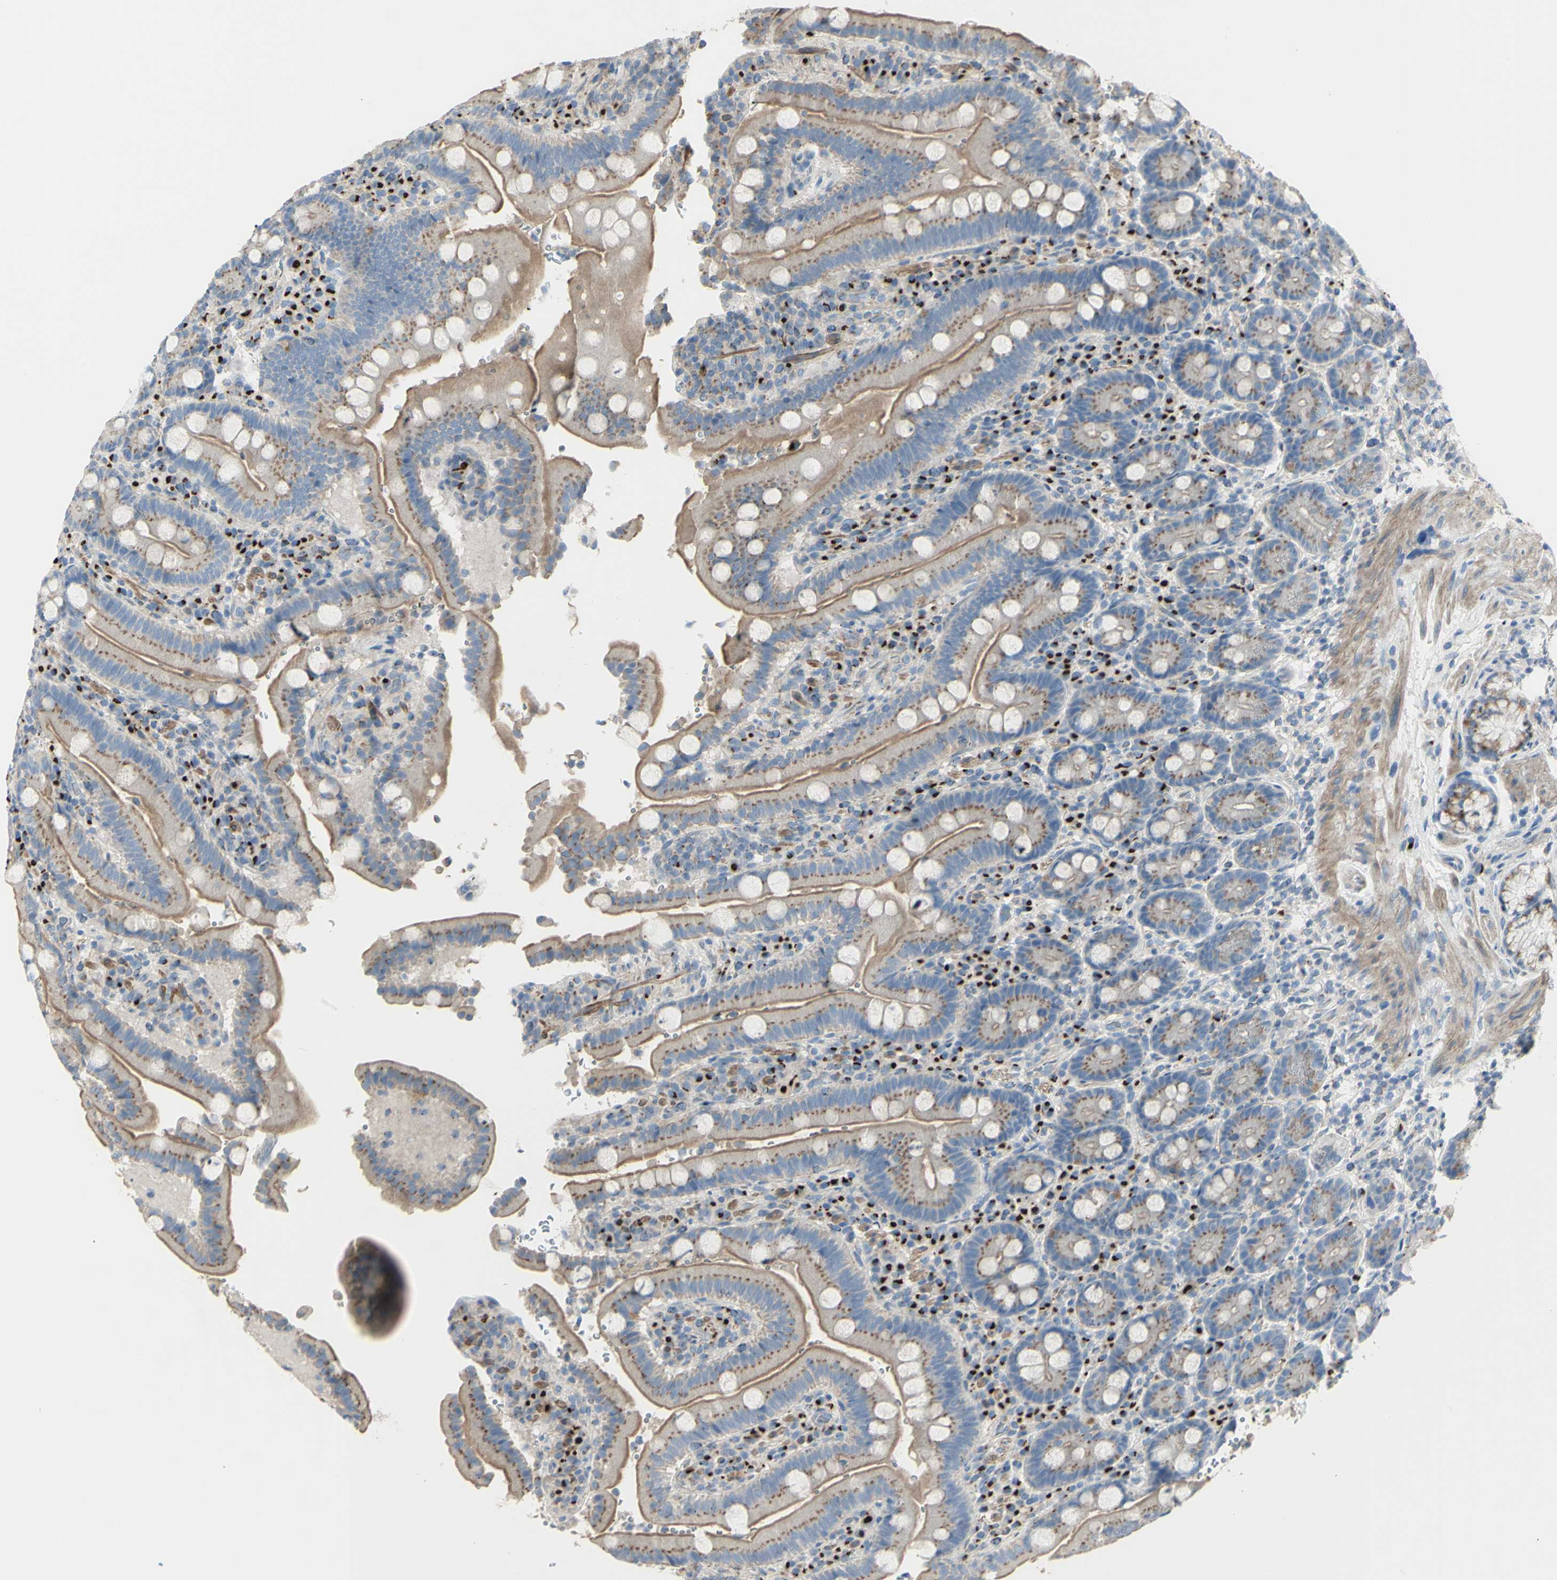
{"staining": {"intensity": "moderate", "quantity": ">75%", "location": "cytoplasmic/membranous"}, "tissue": "duodenum", "cell_type": "Glandular cells", "image_type": "normal", "snomed": [{"axis": "morphology", "description": "Normal tissue, NOS"}, {"axis": "topography", "description": "Small intestine, NOS"}], "caption": "There is medium levels of moderate cytoplasmic/membranous expression in glandular cells of normal duodenum, as demonstrated by immunohistochemical staining (brown color).", "gene": "B4GALT3", "patient": {"sex": "female", "age": 71}}